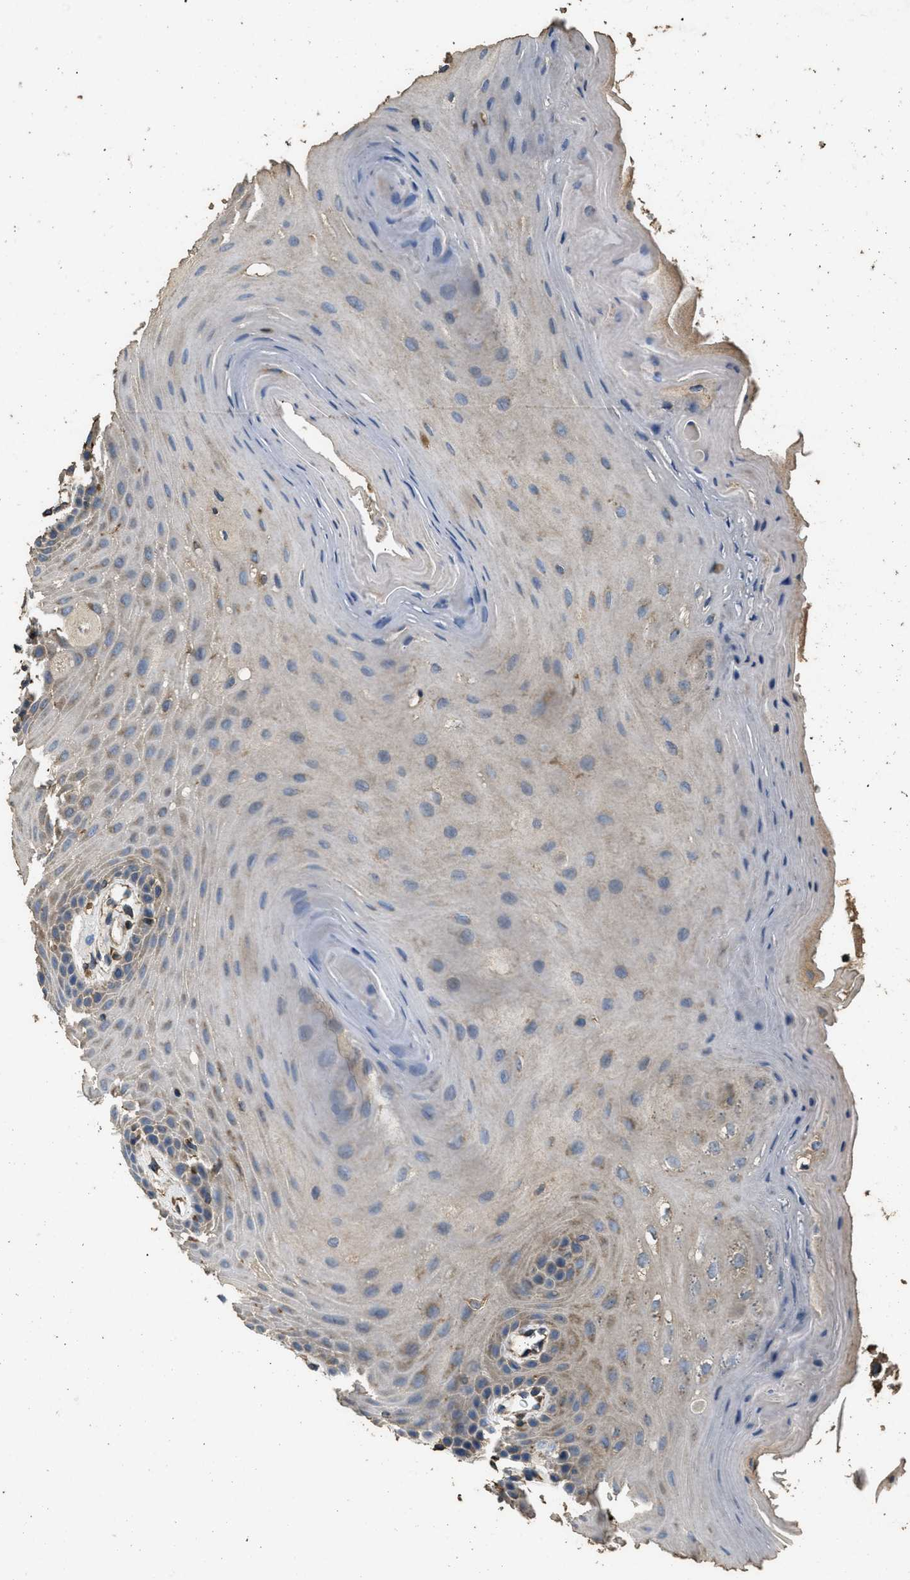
{"staining": {"intensity": "weak", "quantity": ">75%", "location": "cytoplasmic/membranous"}, "tissue": "oral mucosa", "cell_type": "Squamous epithelial cells", "image_type": "normal", "snomed": [{"axis": "morphology", "description": "Normal tissue, NOS"}, {"axis": "morphology", "description": "Squamous cell carcinoma, NOS"}, {"axis": "topography", "description": "Skeletal muscle"}, {"axis": "topography", "description": "Adipose tissue"}, {"axis": "topography", "description": "Vascular tissue"}, {"axis": "topography", "description": "Oral tissue"}, {"axis": "topography", "description": "Peripheral nerve tissue"}, {"axis": "topography", "description": "Head-Neck"}], "caption": "About >75% of squamous epithelial cells in normal oral mucosa demonstrate weak cytoplasmic/membranous protein staining as visualized by brown immunohistochemical staining.", "gene": "CYRIA", "patient": {"sex": "male", "age": 71}}